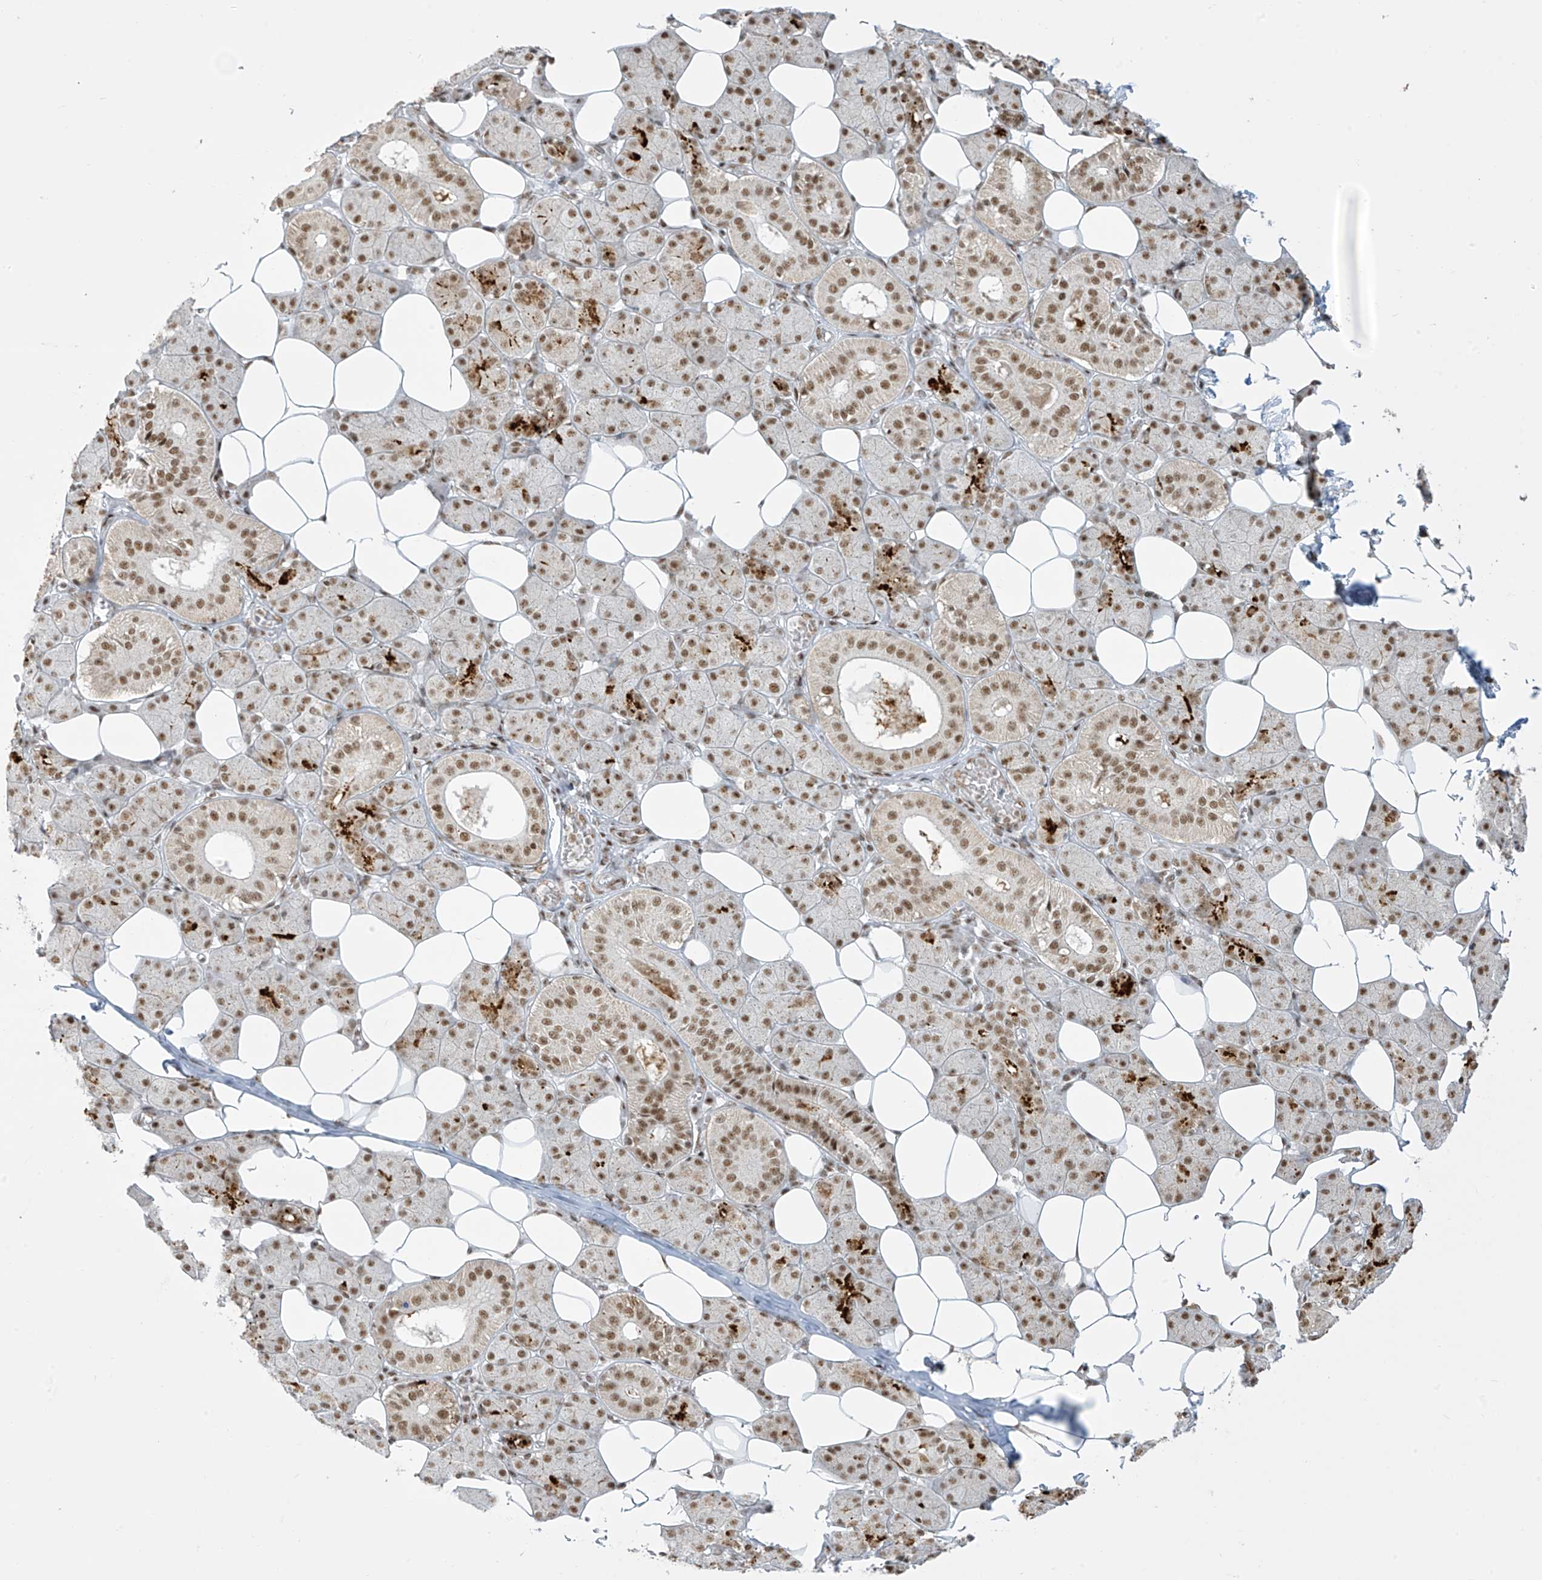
{"staining": {"intensity": "moderate", "quantity": ">75%", "location": "cytoplasmic/membranous,nuclear"}, "tissue": "salivary gland", "cell_type": "Glandular cells", "image_type": "normal", "snomed": [{"axis": "morphology", "description": "Normal tissue, NOS"}, {"axis": "topography", "description": "Salivary gland"}], "caption": "Moderate cytoplasmic/membranous,nuclear expression for a protein is seen in about >75% of glandular cells of unremarkable salivary gland using immunohistochemistry.", "gene": "MS4A6A", "patient": {"sex": "female", "age": 33}}